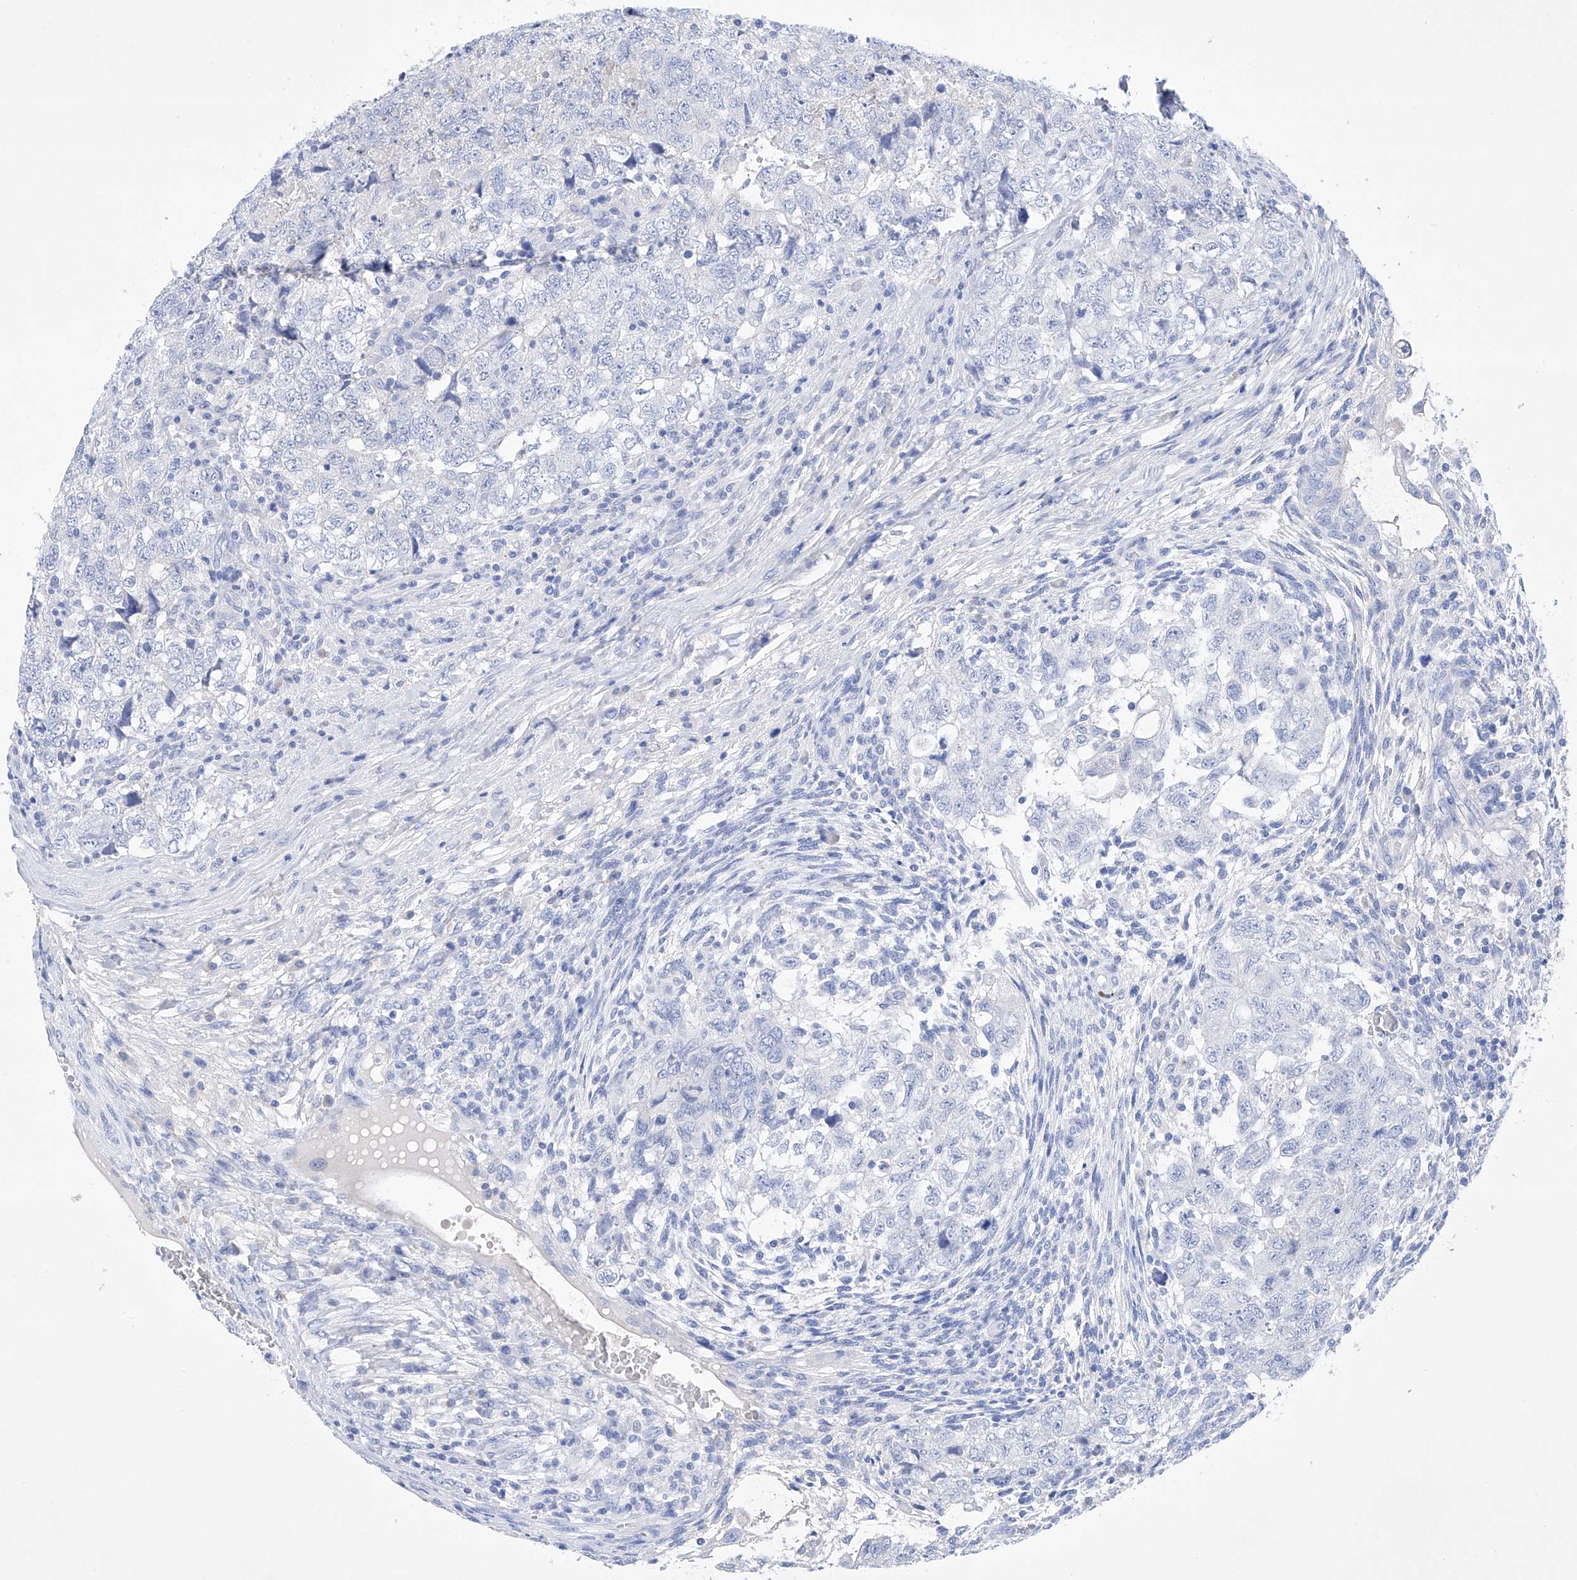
{"staining": {"intensity": "negative", "quantity": "none", "location": "none"}, "tissue": "testis cancer", "cell_type": "Tumor cells", "image_type": "cancer", "snomed": [{"axis": "morphology", "description": "Carcinoma, Embryonal, NOS"}, {"axis": "topography", "description": "Testis"}], "caption": "This is an immunohistochemistry (IHC) histopathology image of embryonal carcinoma (testis). There is no expression in tumor cells.", "gene": "LURAP1", "patient": {"sex": "male", "age": 37}}